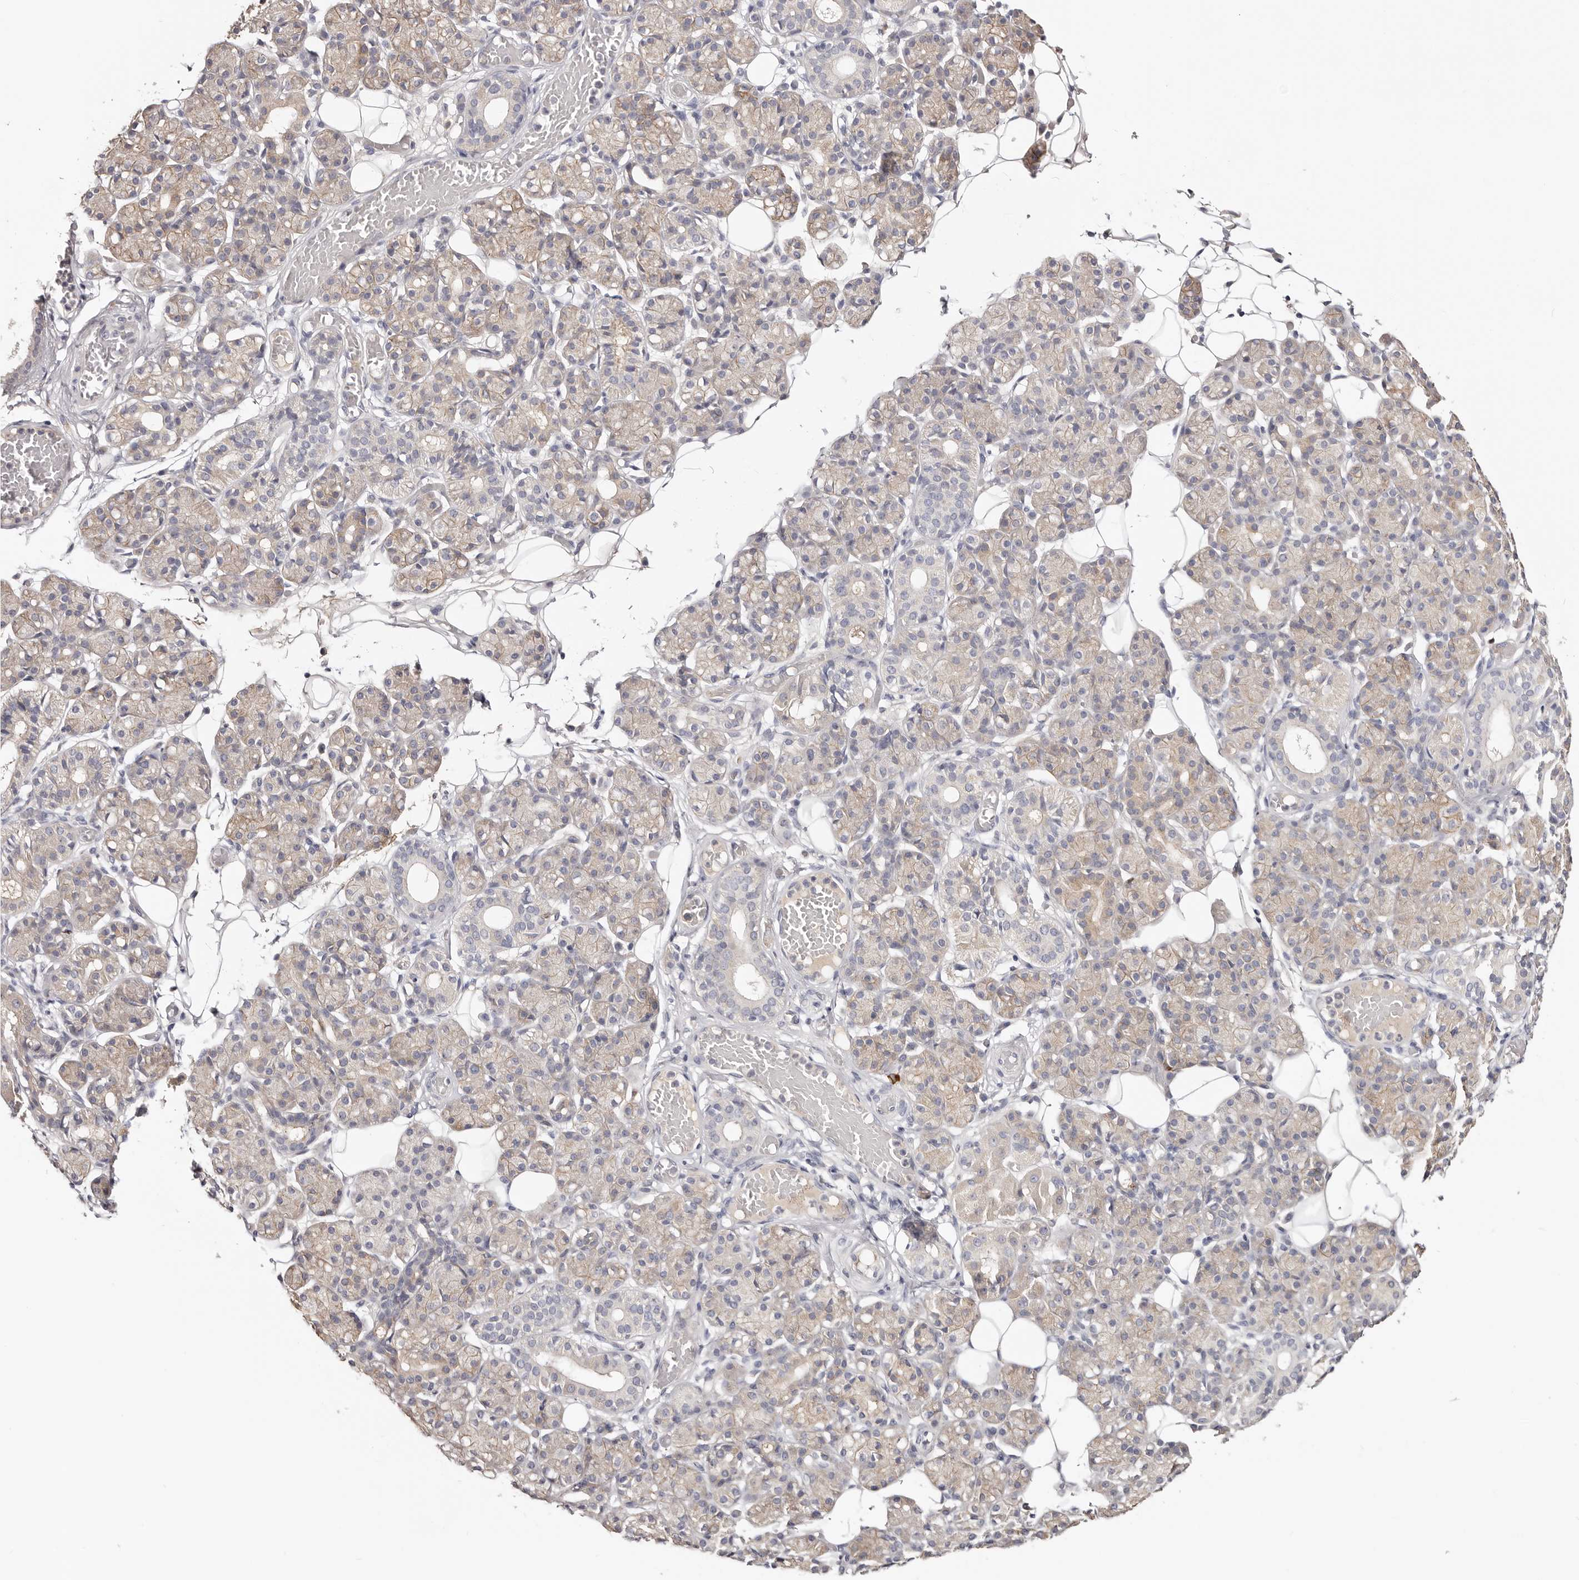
{"staining": {"intensity": "weak", "quantity": "<25%", "location": "cytoplasmic/membranous"}, "tissue": "salivary gland", "cell_type": "Glandular cells", "image_type": "normal", "snomed": [{"axis": "morphology", "description": "Normal tissue, NOS"}, {"axis": "topography", "description": "Salivary gland"}], "caption": "Immunohistochemical staining of unremarkable salivary gland reveals no significant expression in glandular cells. (Brightfield microscopy of DAB (3,3'-diaminobenzidine) IHC at high magnification).", "gene": "CCDC190", "patient": {"sex": "male", "age": 63}}